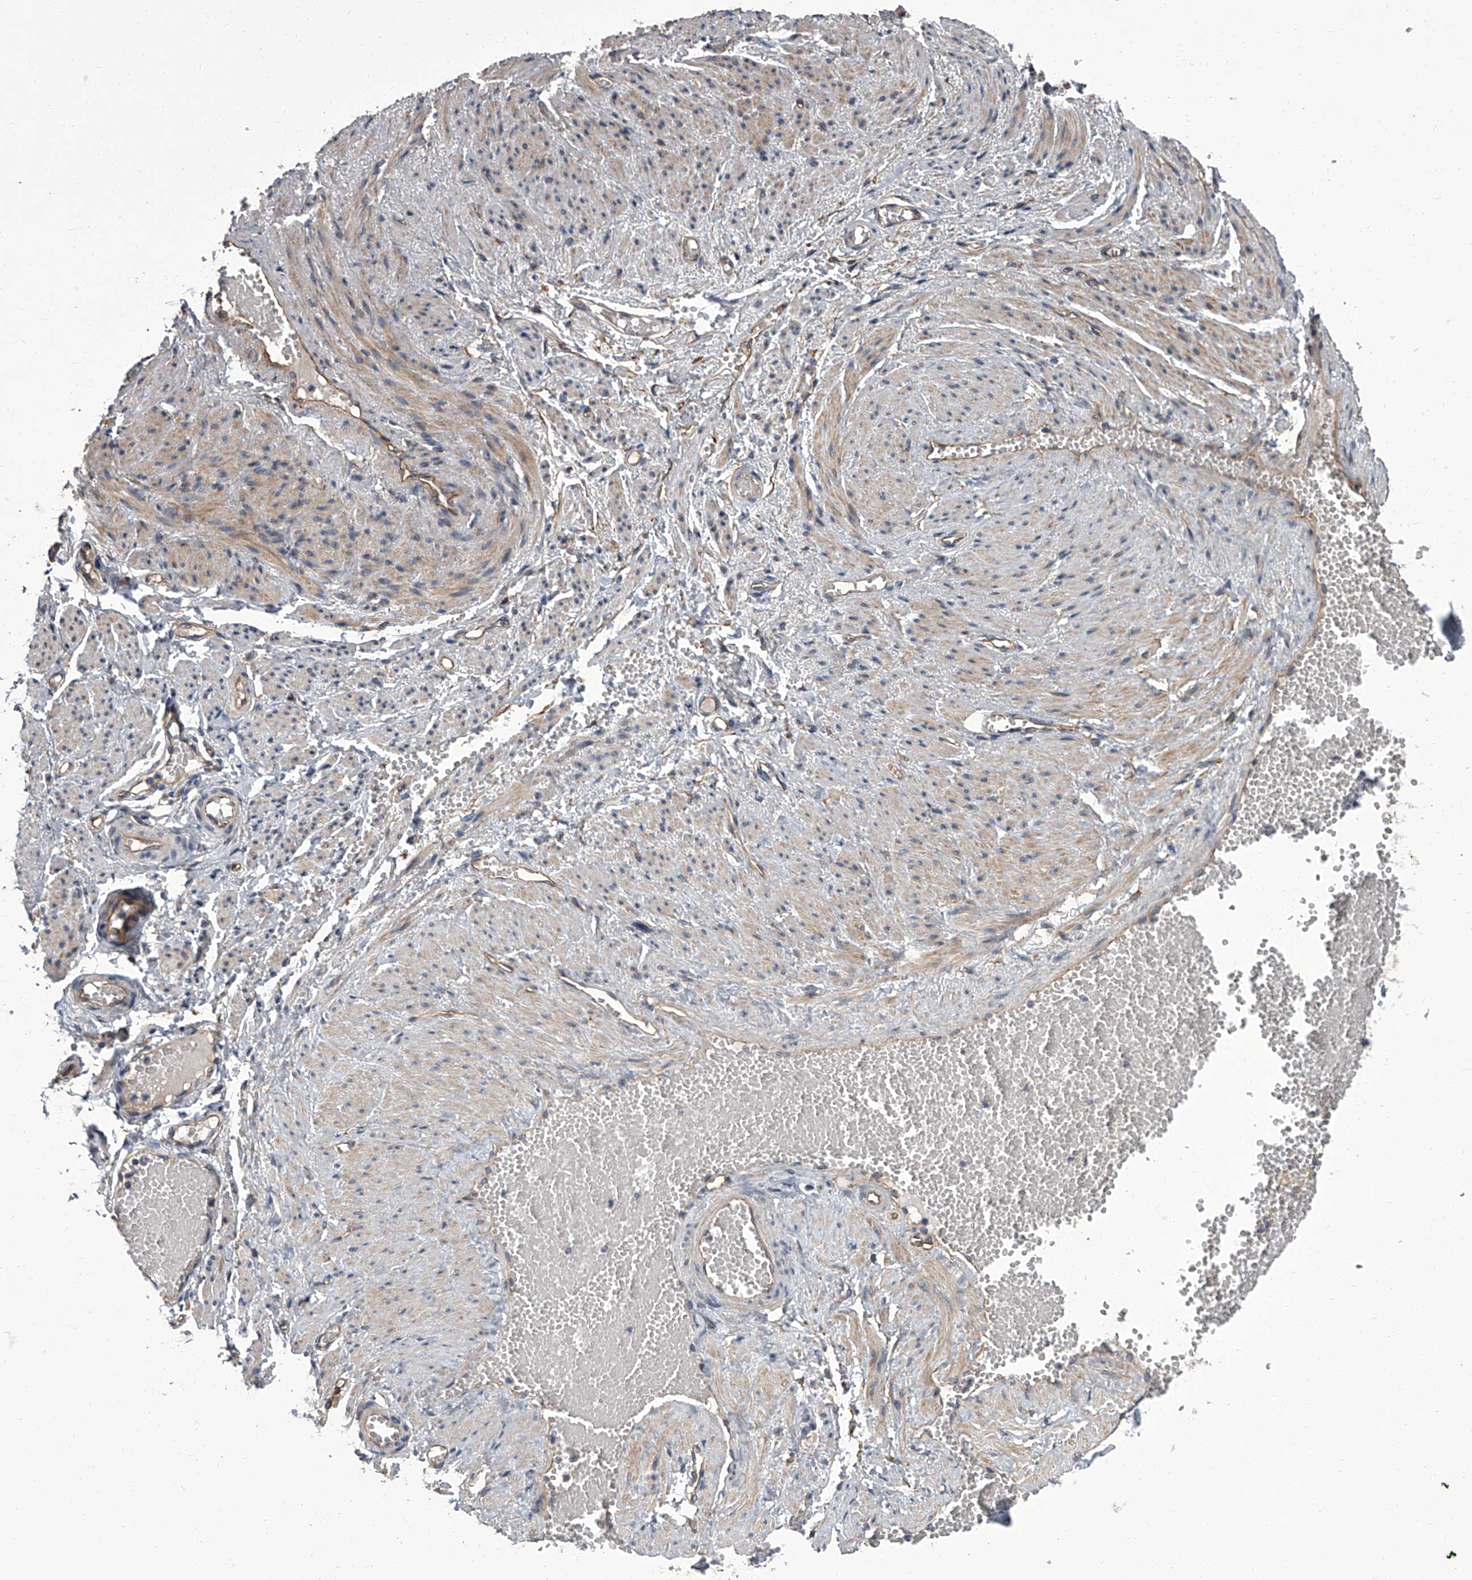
{"staining": {"intensity": "weak", "quantity": "25%-75%", "location": "cytoplasmic/membranous"}, "tissue": "adipose tissue", "cell_type": "Adipocytes", "image_type": "normal", "snomed": [{"axis": "morphology", "description": "Normal tissue, NOS"}, {"axis": "topography", "description": "Smooth muscle"}, {"axis": "topography", "description": "Peripheral nerve tissue"}], "caption": "This micrograph demonstrates immunohistochemistry staining of unremarkable human adipose tissue, with low weak cytoplasmic/membranous staining in about 25%-75% of adipocytes.", "gene": "SIRT4", "patient": {"sex": "female", "age": 39}}